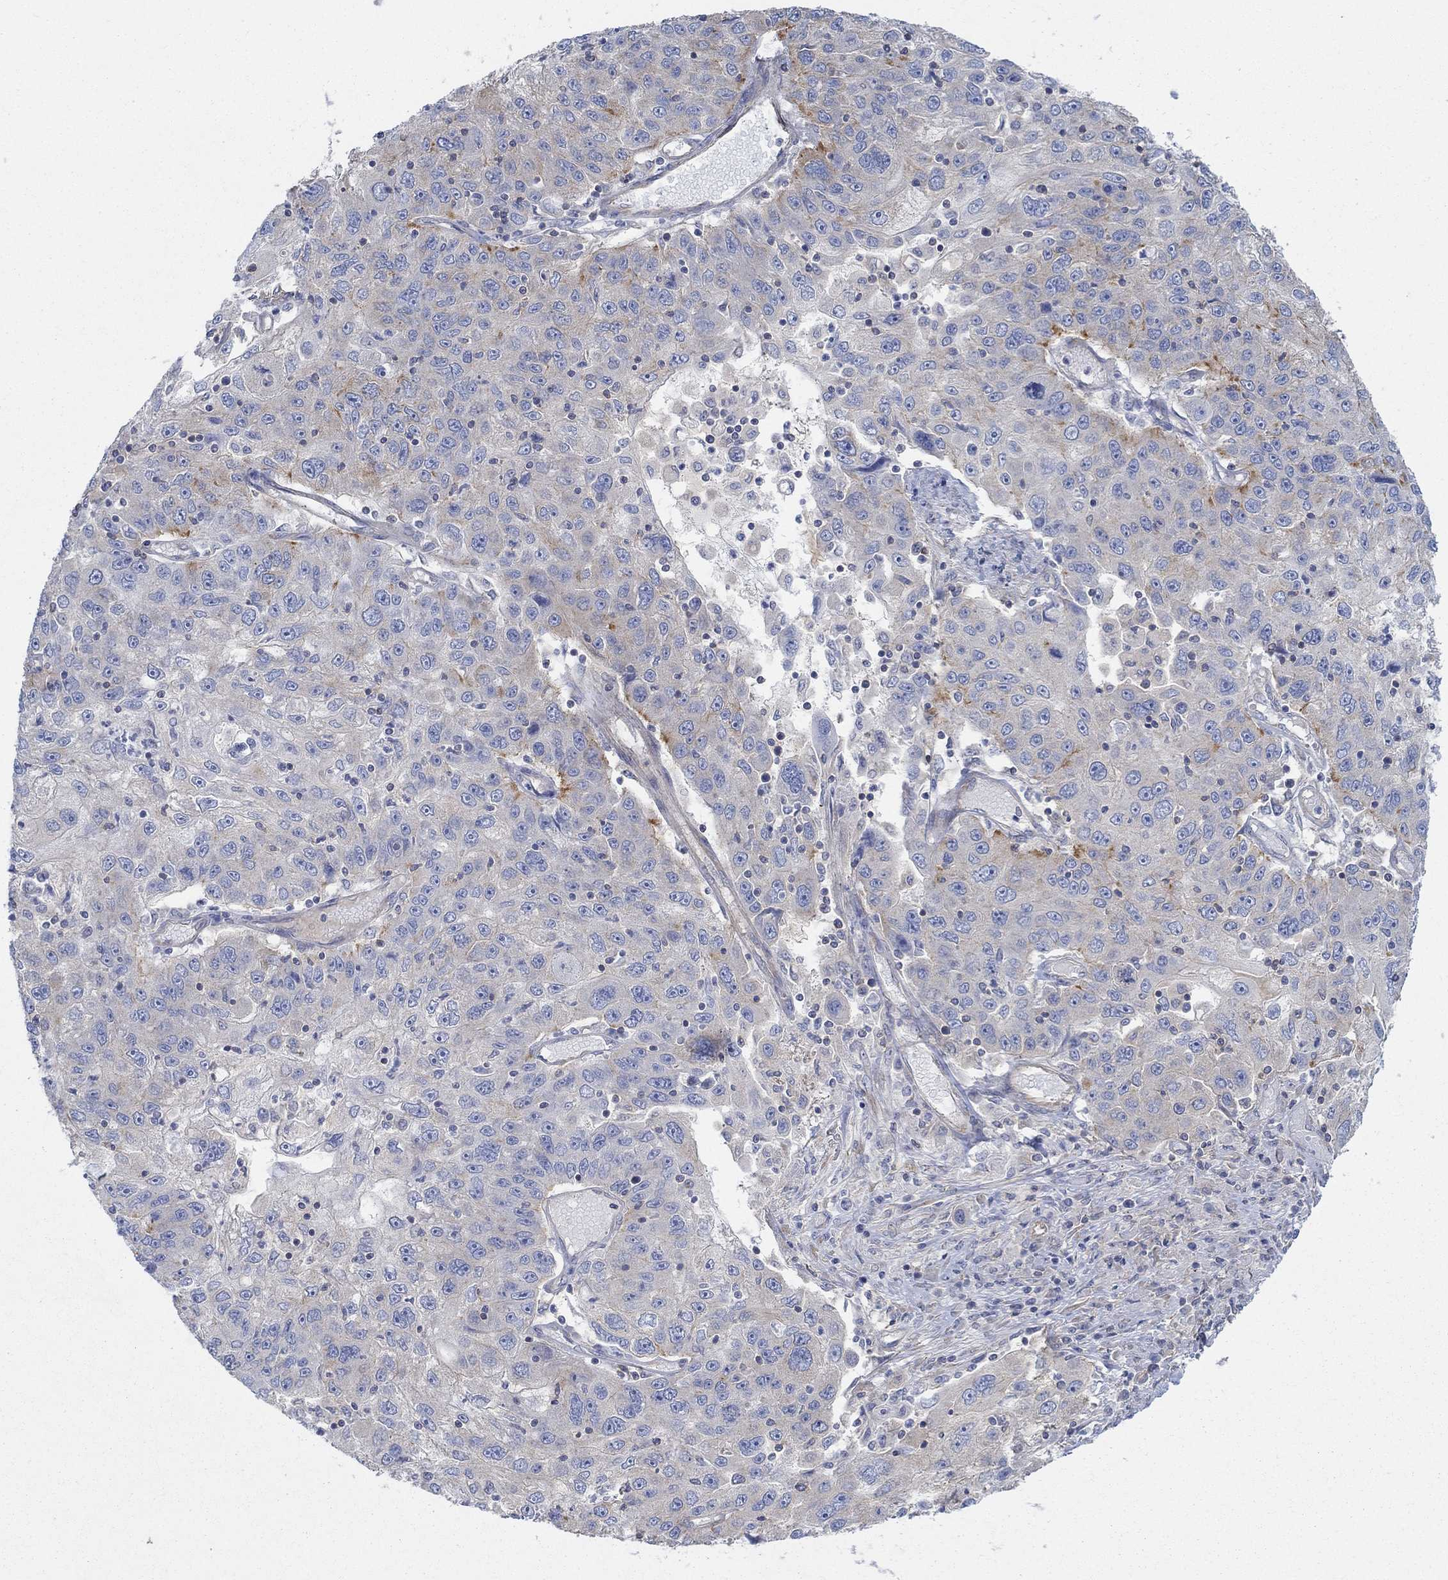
{"staining": {"intensity": "moderate", "quantity": "<25%", "location": "cytoplasmic/membranous"}, "tissue": "stomach cancer", "cell_type": "Tumor cells", "image_type": "cancer", "snomed": [{"axis": "morphology", "description": "Adenocarcinoma, NOS"}, {"axis": "topography", "description": "Stomach"}], "caption": "IHC staining of stomach adenocarcinoma, which reveals low levels of moderate cytoplasmic/membranous expression in about <25% of tumor cells indicating moderate cytoplasmic/membranous protein staining. The staining was performed using DAB (brown) for protein detection and nuclei were counterstained in hematoxylin (blue).", "gene": "SPAG9", "patient": {"sex": "male", "age": 56}}